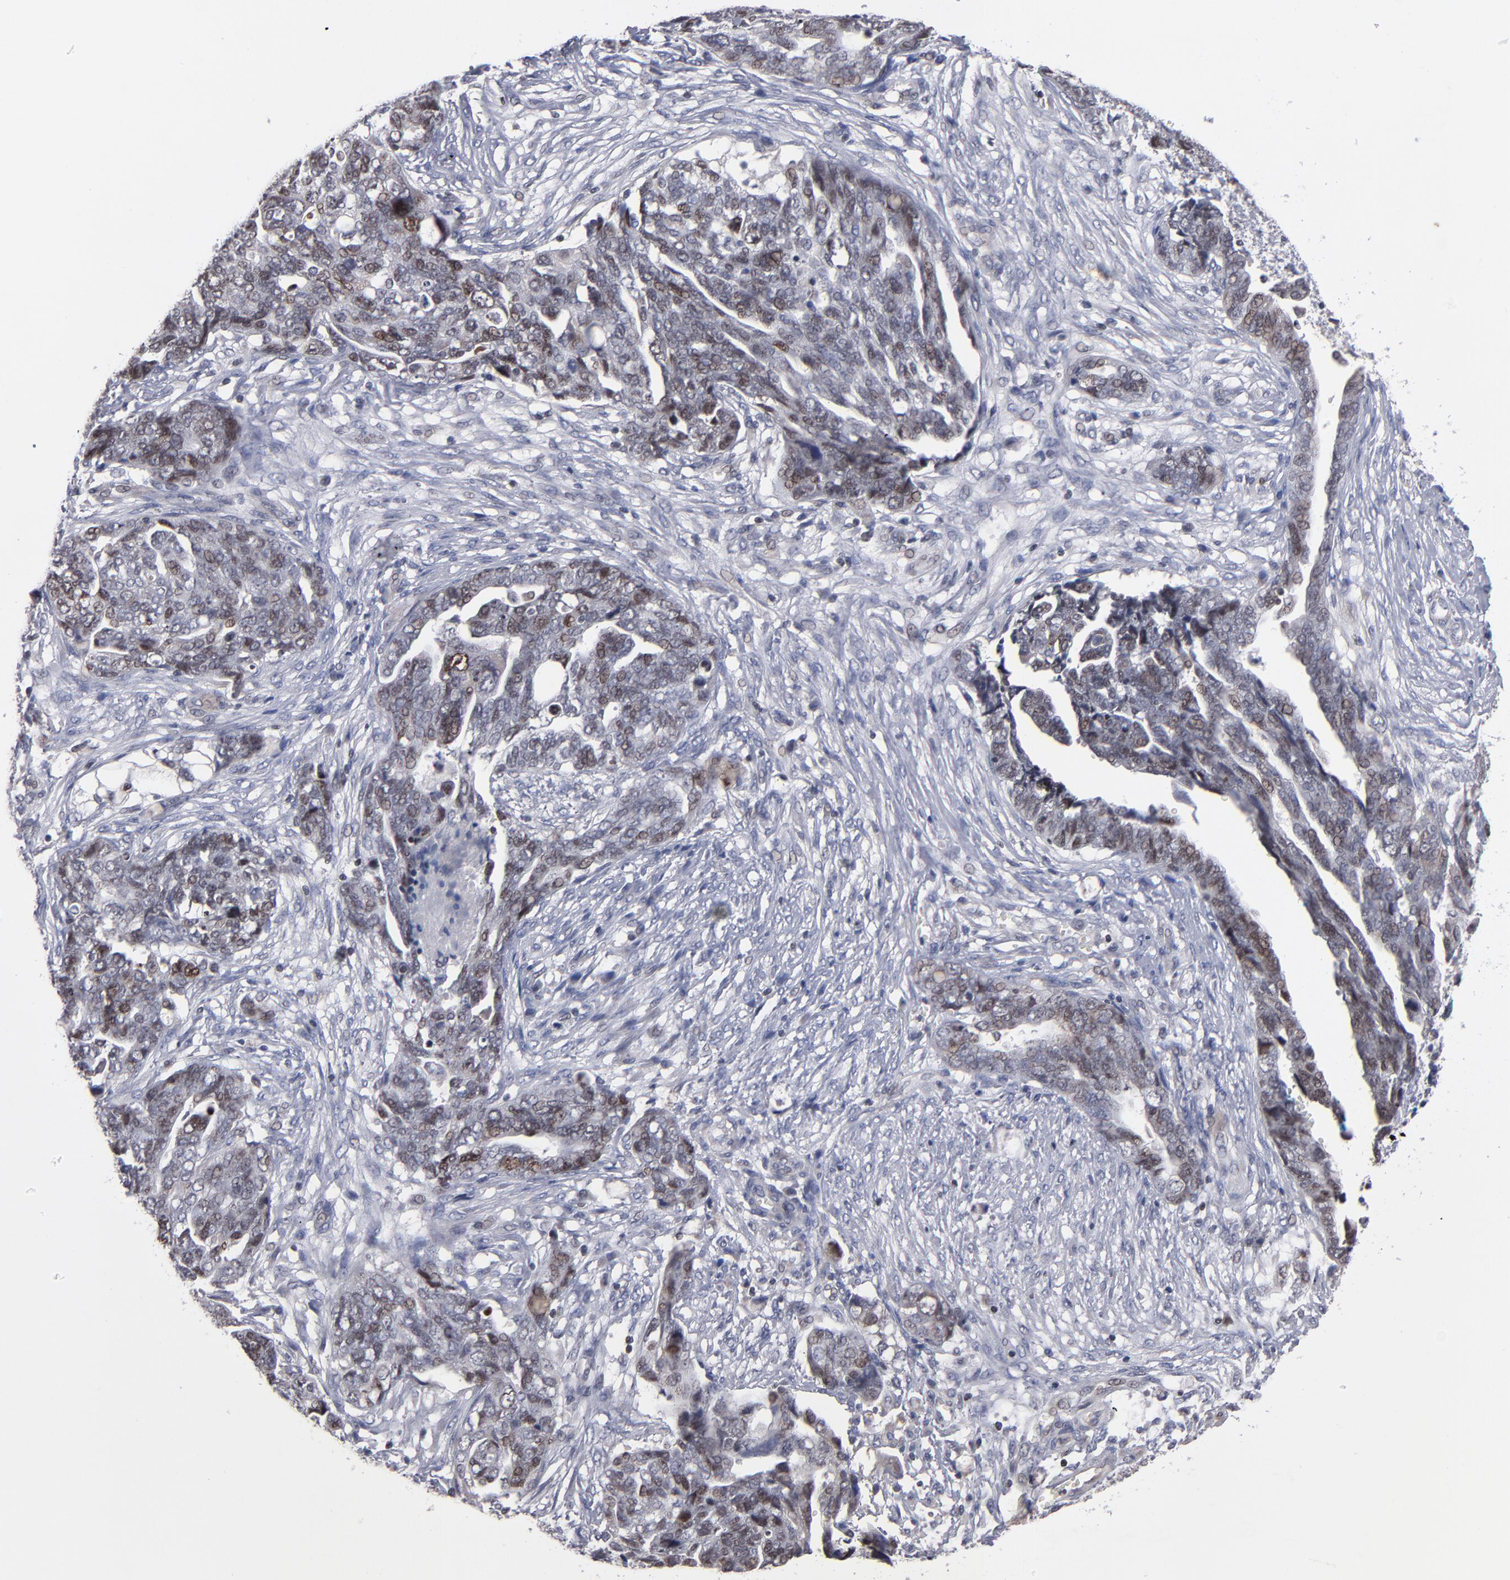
{"staining": {"intensity": "moderate", "quantity": "25%-75%", "location": "nuclear"}, "tissue": "ovarian cancer", "cell_type": "Tumor cells", "image_type": "cancer", "snomed": [{"axis": "morphology", "description": "Normal tissue, NOS"}, {"axis": "morphology", "description": "Cystadenocarcinoma, serous, NOS"}, {"axis": "topography", "description": "Fallopian tube"}, {"axis": "topography", "description": "Ovary"}], "caption": "IHC (DAB (3,3'-diaminobenzidine)) staining of human ovarian cancer demonstrates moderate nuclear protein staining in approximately 25%-75% of tumor cells.", "gene": "ODF2", "patient": {"sex": "female", "age": 56}}